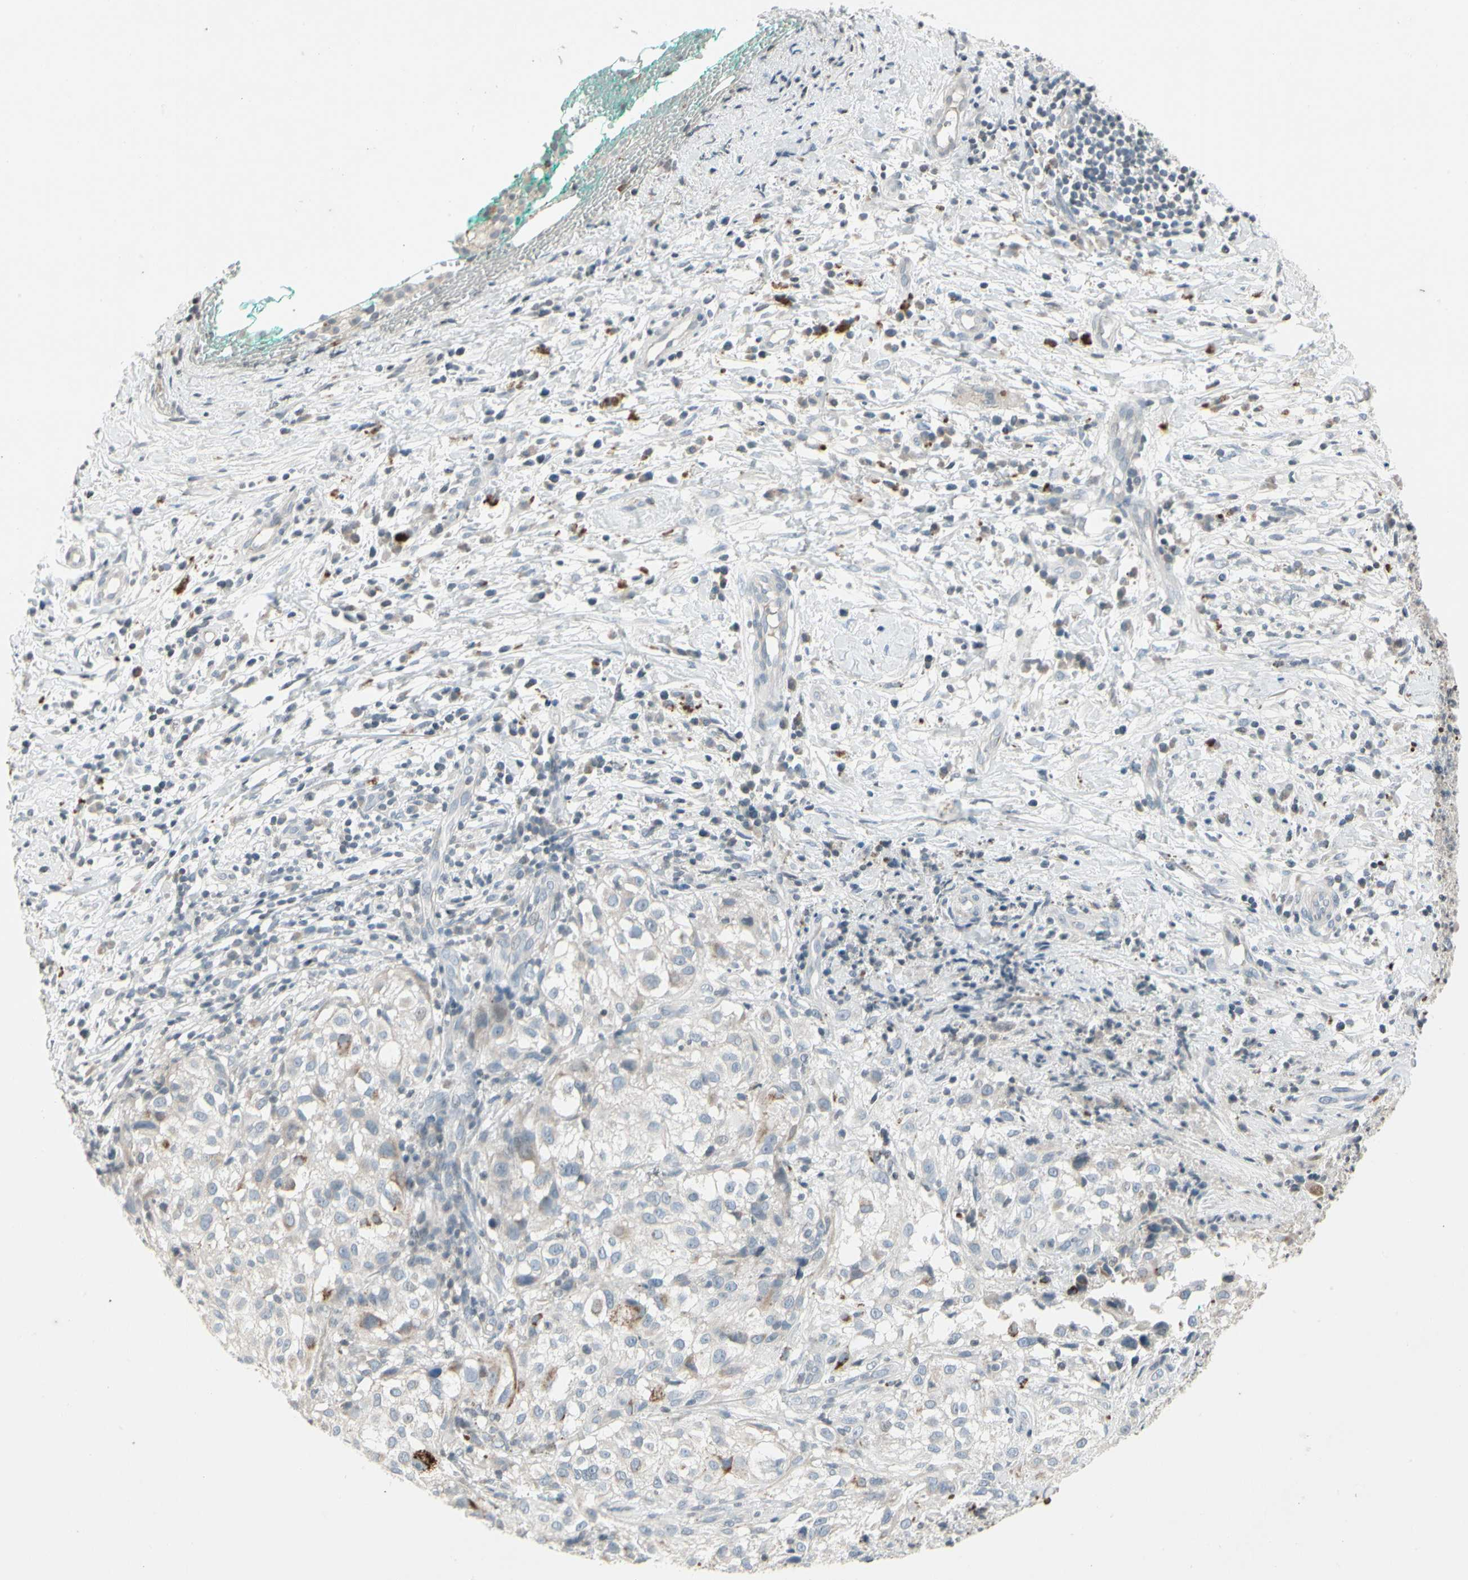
{"staining": {"intensity": "moderate", "quantity": "<25%", "location": "cytoplasmic/membranous"}, "tissue": "melanoma", "cell_type": "Tumor cells", "image_type": "cancer", "snomed": [{"axis": "morphology", "description": "Necrosis, NOS"}, {"axis": "morphology", "description": "Malignant melanoma, NOS"}, {"axis": "topography", "description": "Skin"}], "caption": "Moderate cytoplasmic/membranous staining is appreciated in approximately <25% of tumor cells in melanoma. The protein is shown in brown color, while the nuclei are stained blue.", "gene": "ARG2", "patient": {"sex": "female", "age": 87}}